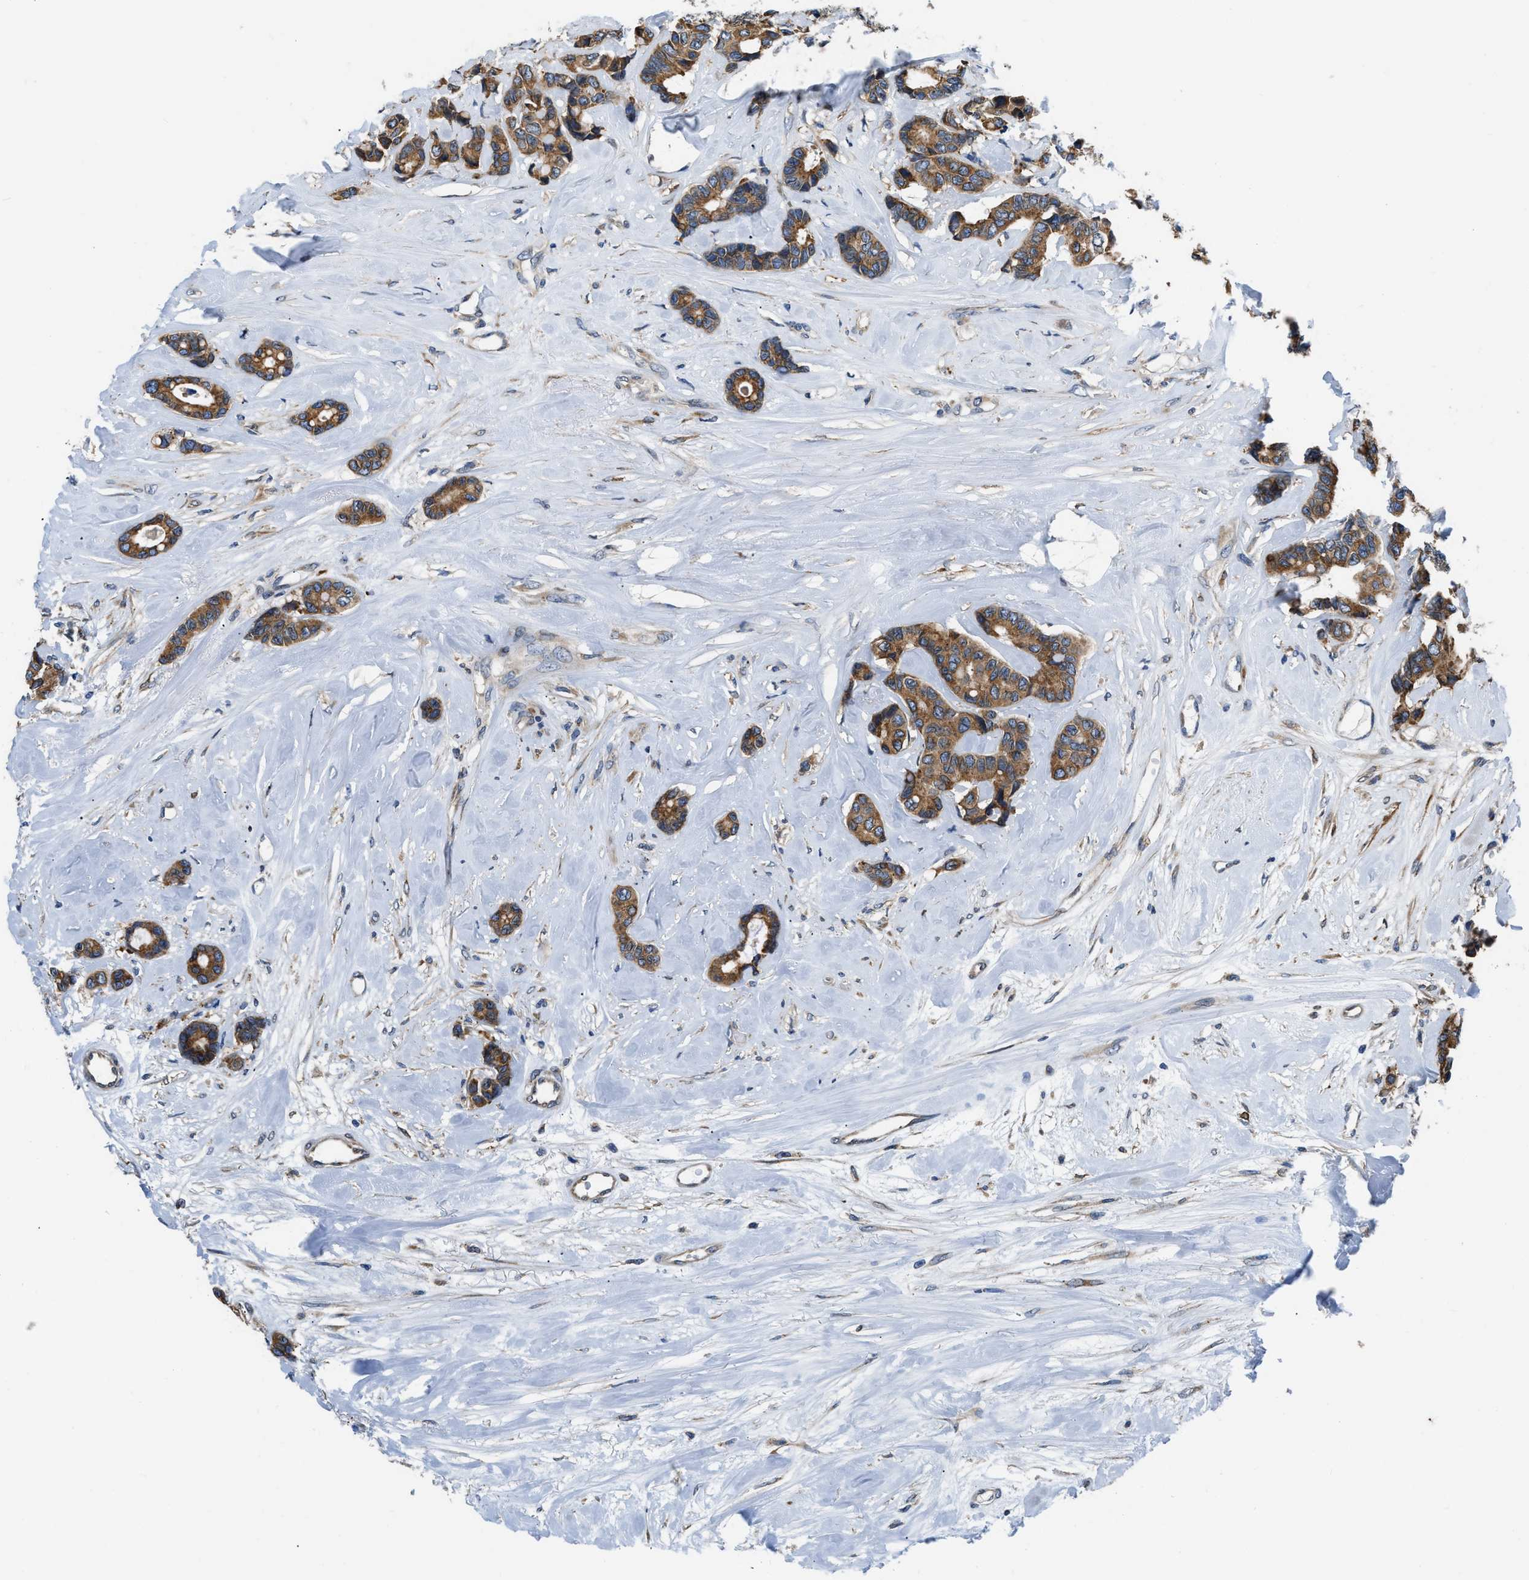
{"staining": {"intensity": "moderate", "quantity": ">75%", "location": "cytoplasmic/membranous"}, "tissue": "breast cancer", "cell_type": "Tumor cells", "image_type": "cancer", "snomed": [{"axis": "morphology", "description": "Duct carcinoma"}, {"axis": "topography", "description": "Breast"}], "caption": "Human breast cancer (invasive ductal carcinoma) stained for a protein (brown) reveals moderate cytoplasmic/membranous positive positivity in approximately >75% of tumor cells.", "gene": "ARL6IP5", "patient": {"sex": "female", "age": 87}}